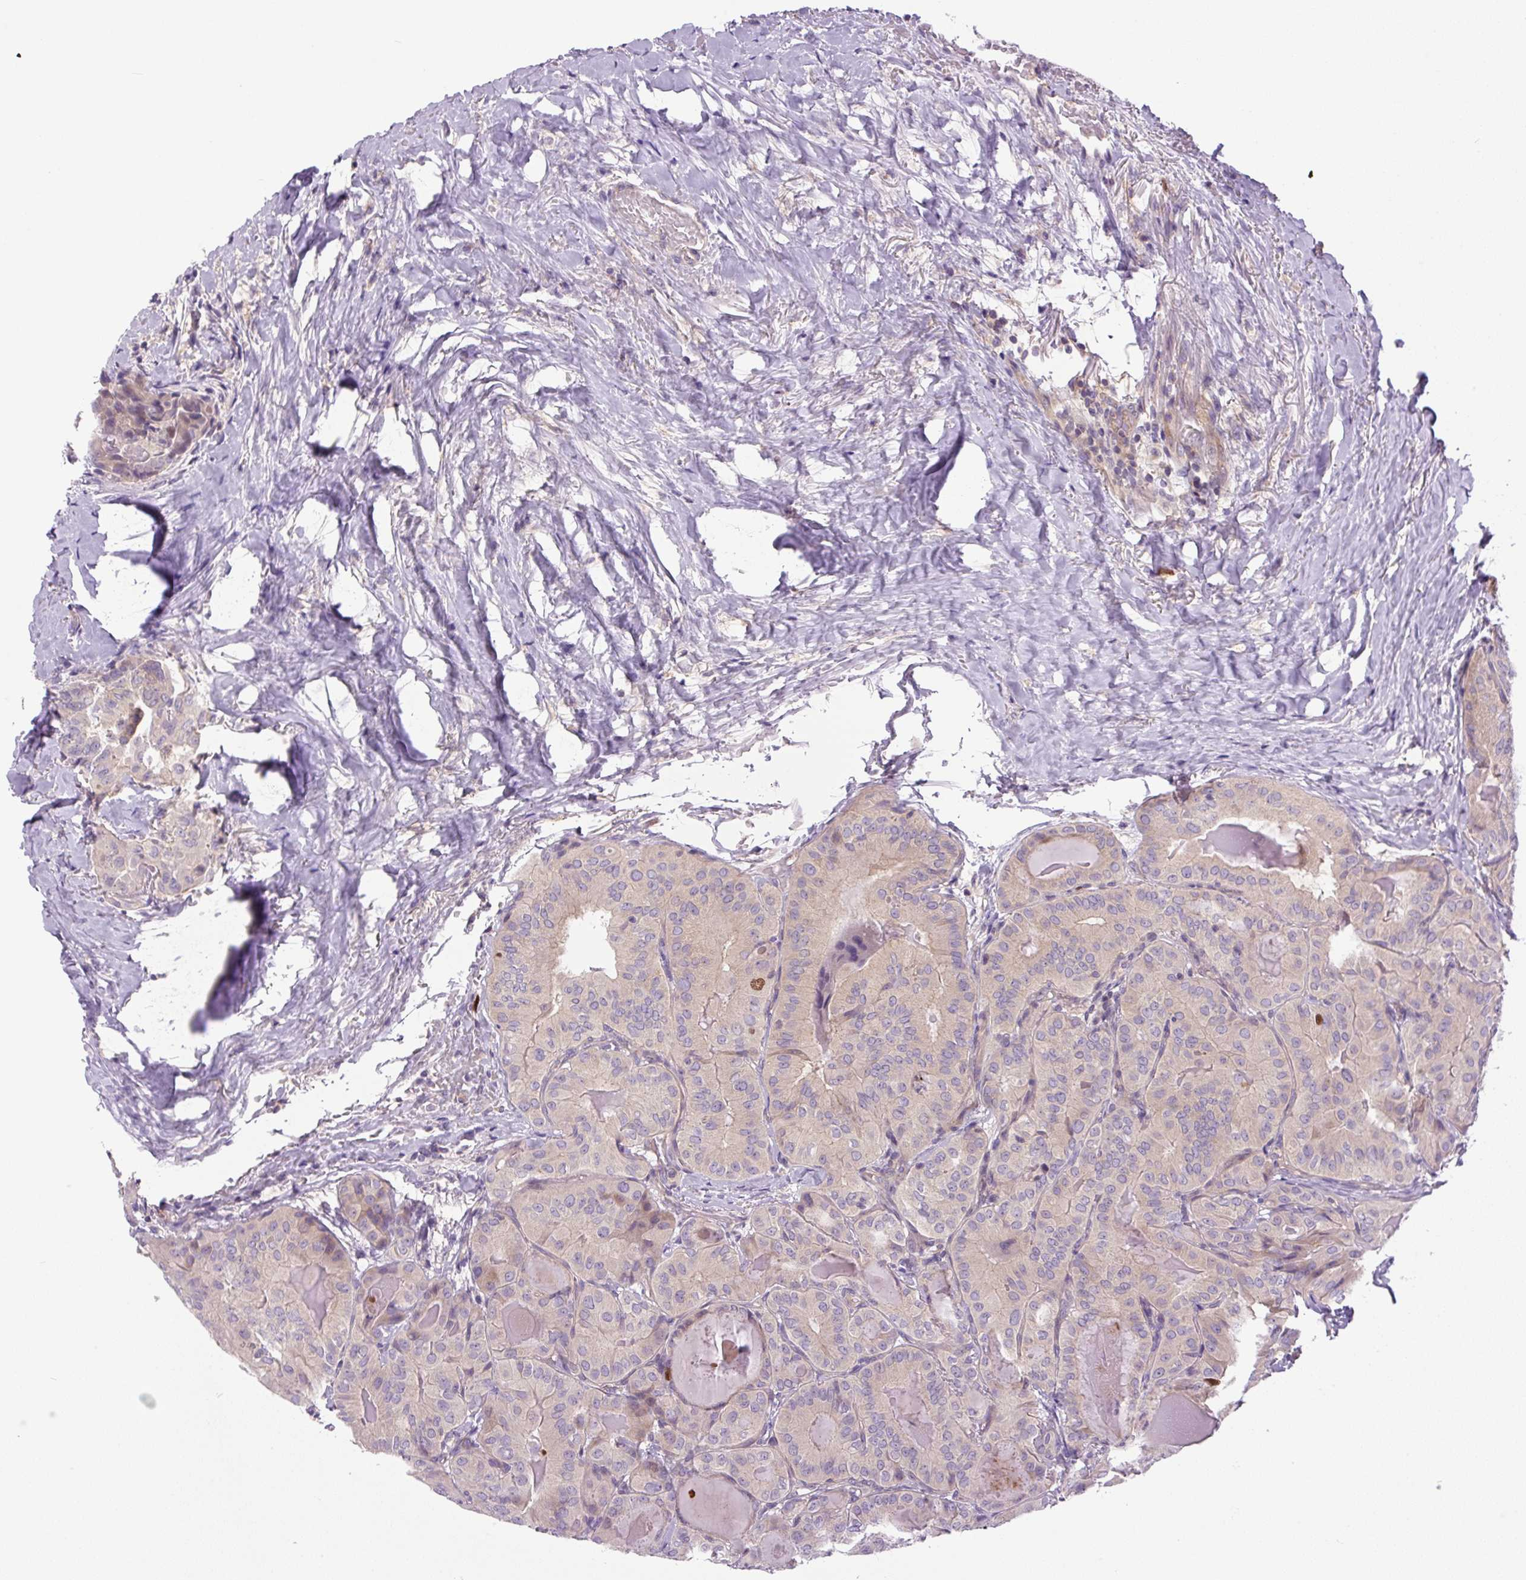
{"staining": {"intensity": "moderate", "quantity": "<25%", "location": "nuclear"}, "tissue": "thyroid cancer", "cell_type": "Tumor cells", "image_type": "cancer", "snomed": [{"axis": "morphology", "description": "Papillary adenocarcinoma, NOS"}, {"axis": "topography", "description": "Thyroid gland"}], "caption": "DAB immunohistochemical staining of thyroid papillary adenocarcinoma displays moderate nuclear protein staining in approximately <25% of tumor cells.", "gene": "KIFC1", "patient": {"sex": "female", "age": 68}}